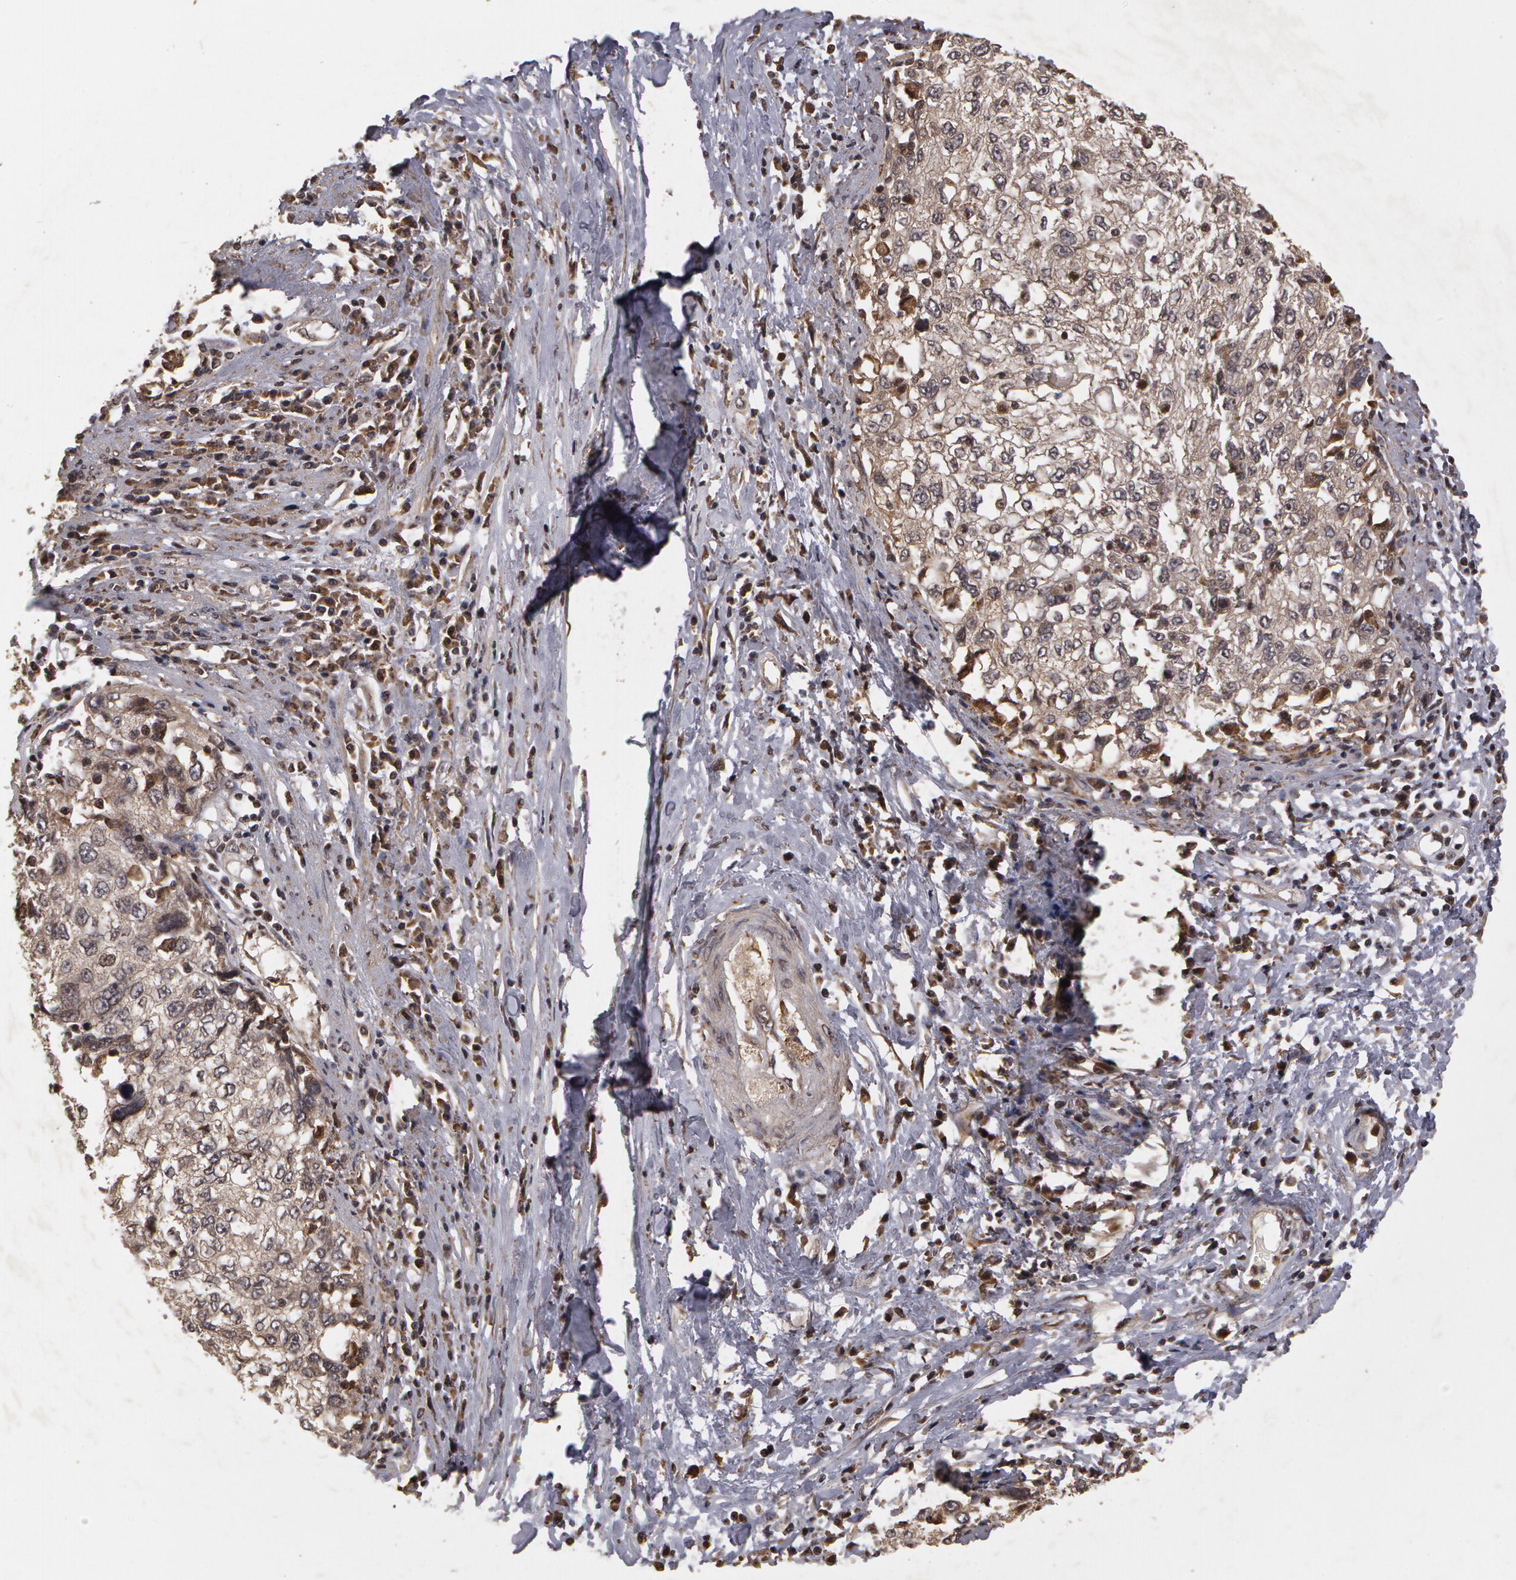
{"staining": {"intensity": "negative", "quantity": "none", "location": "none"}, "tissue": "cervical cancer", "cell_type": "Tumor cells", "image_type": "cancer", "snomed": [{"axis": "morphology", "description": "Squamous cell carcinoma, NOS"}, {"axis": "topography", "description": "Cervix"}], "caption": "A high-resolution image shows IHC staining of cervical cancer, which reveals no significant staining in tumor cells.", "gene": "CALR", "patient": {"sex": "female", "age": 57}}